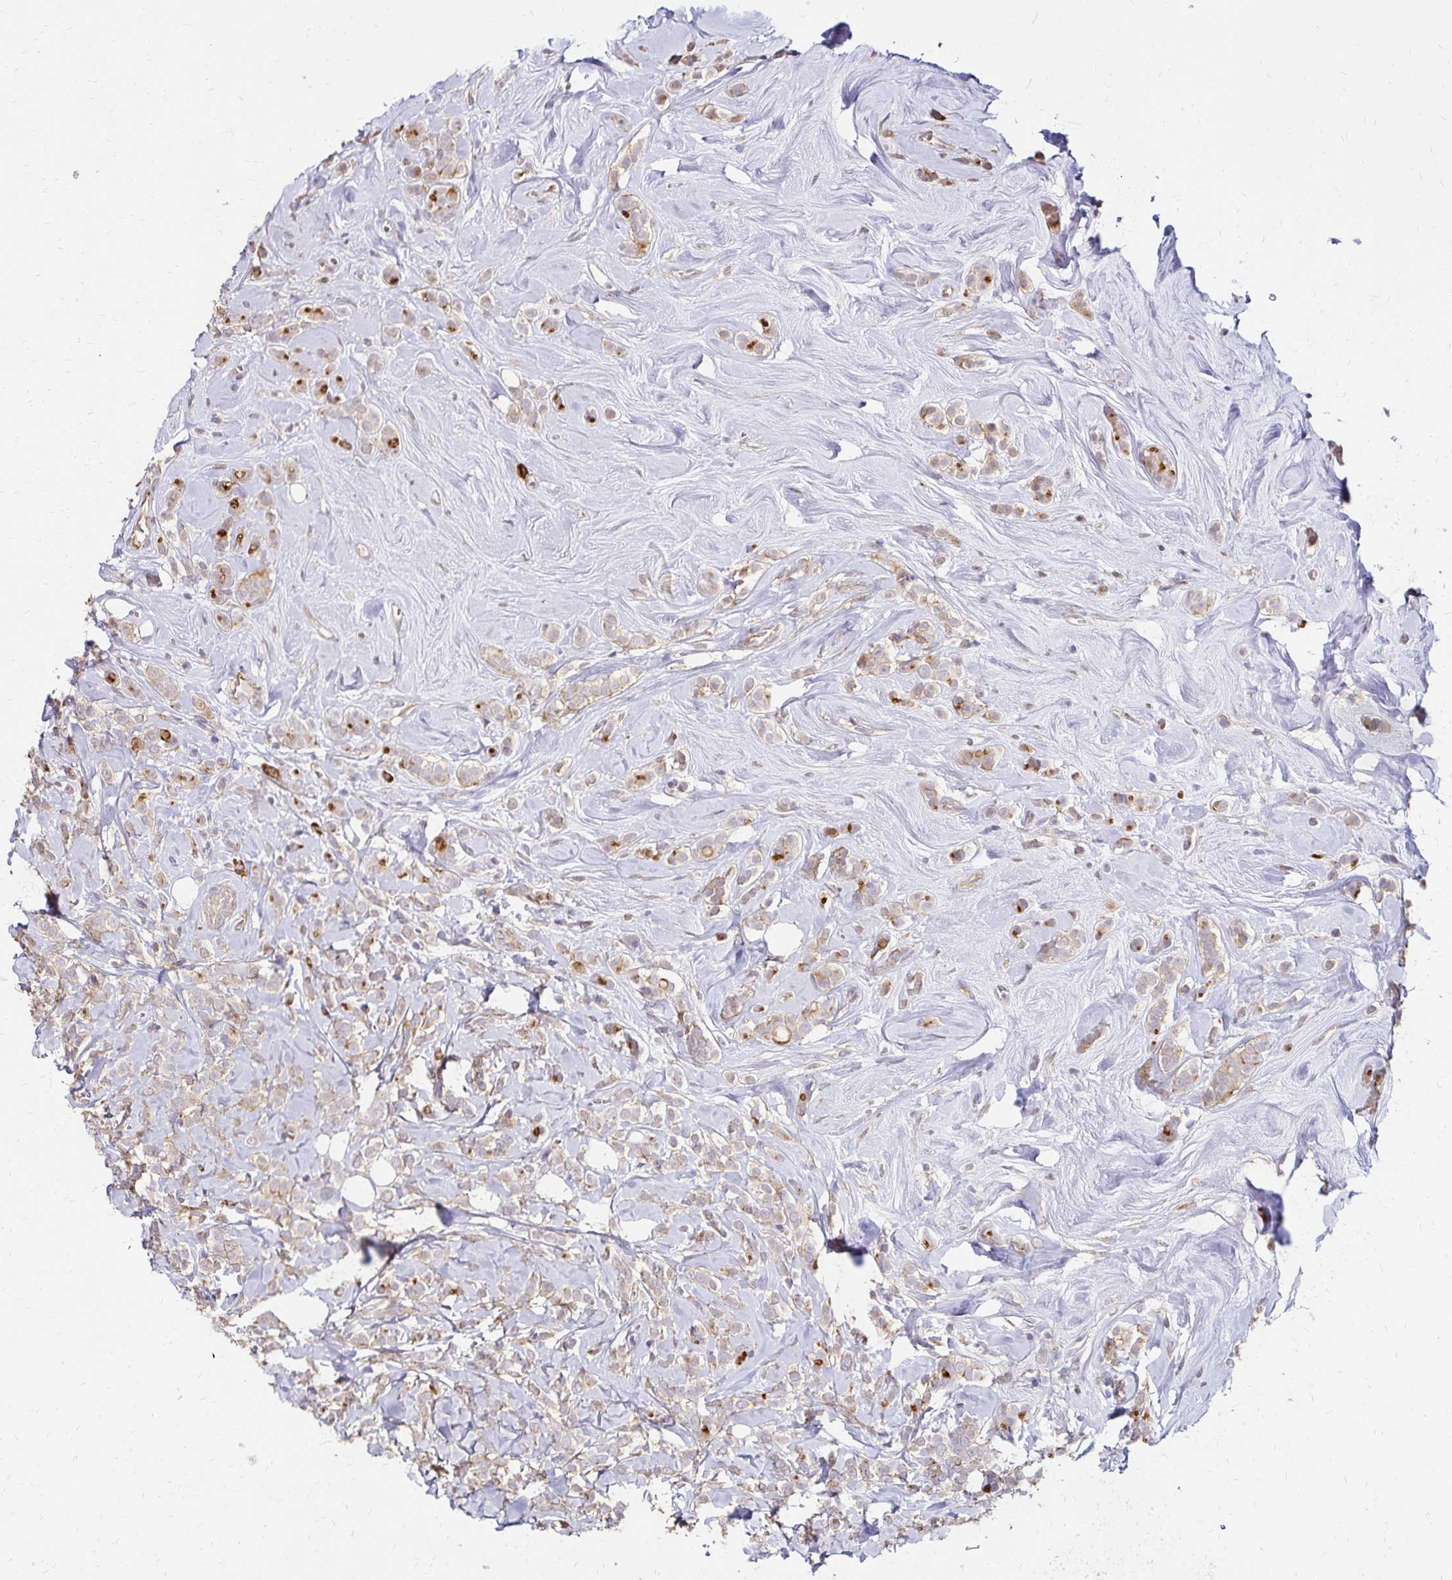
{"staining": {"intensity": "weak", "quantity": "25%-75%", "location": "cytoplasmic/membranous"}, "tissue": "breast cancer", "cell_type": "Tumor cells", "image_type": "cancer", "snomed": [{"axis": "morphology", "description": "Lobular carcinoma"}, {"axis": "topography", "description": "Breast"}], "caption": "Human breast lobular carcinoma stained for a protein (brown) reveals weak cytoplasmic/membranous positive staining in approximately 25%-75% of tumor cells.", "gene": "PRIMA1", "patient": {"sex": "female", "age": 49}}